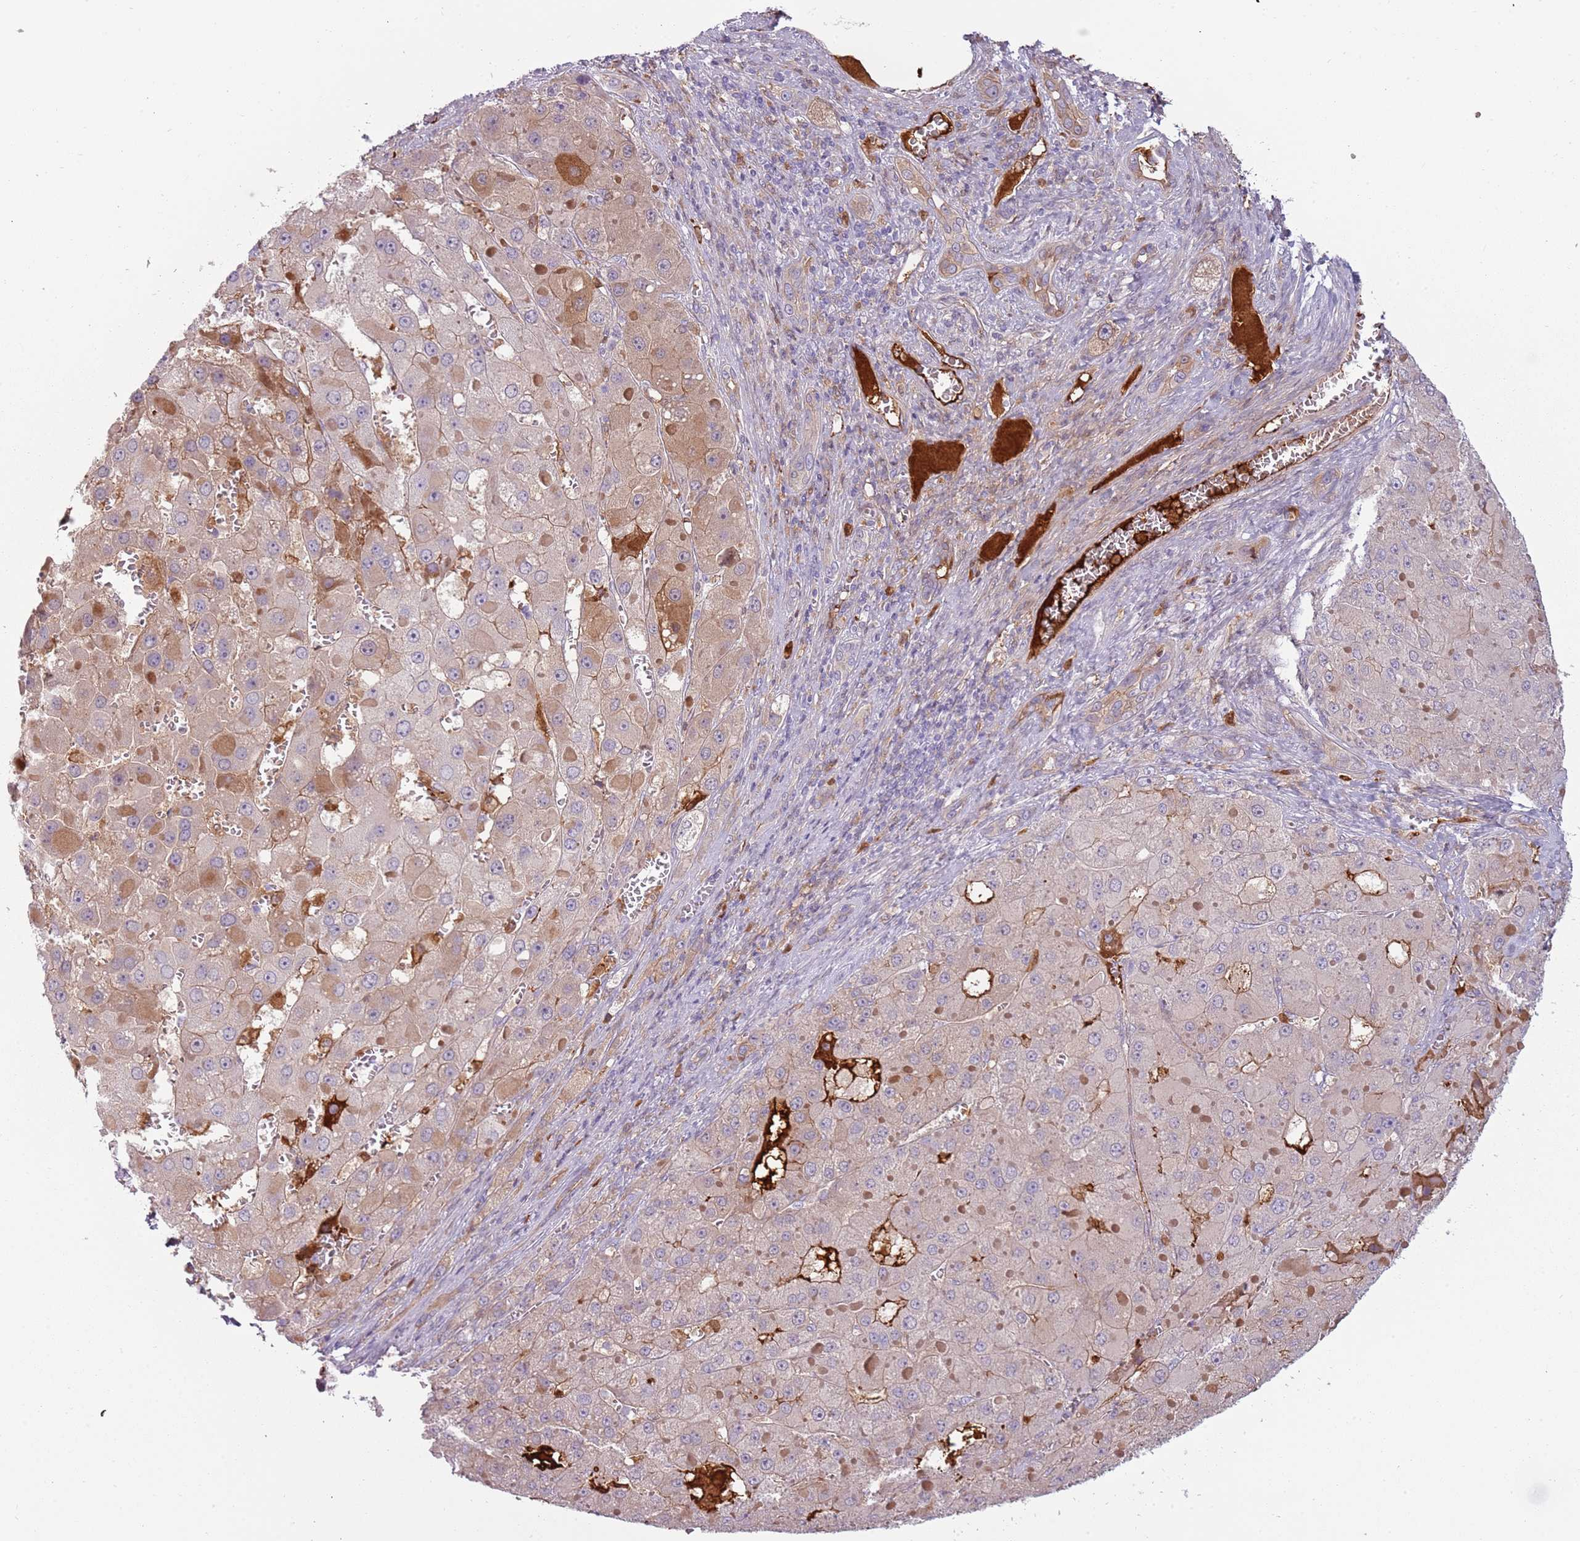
{"staining": {"intensity": "moderate", "quantity": "<25%", "location": "cytoplasmic/membranous"}, "tissue": "liver cancer", "cell_type": "Tumor cells", "image_type": "cancer", "snomed": [{"axis": "morphology", "description": "Carcinoma, Hepatocellular, NOS"}, {"axis": "topography", "description": "Liver"}], "caption": "Immunohistochemical staining of human liver cancer (hepatocellular carcinoma) displays moderate cytoplasmic/membranous protein staining in approximately <25% of tumor cells. The staining was performed using DAB (3,3'-diaminobenzidine) to visualize the protein expression in brown, while the nuclei were stained in blue with hematoxylin (Magnification: 20x).", "gene": "NADK", "patient": {"sex": "female", "age": 73}}